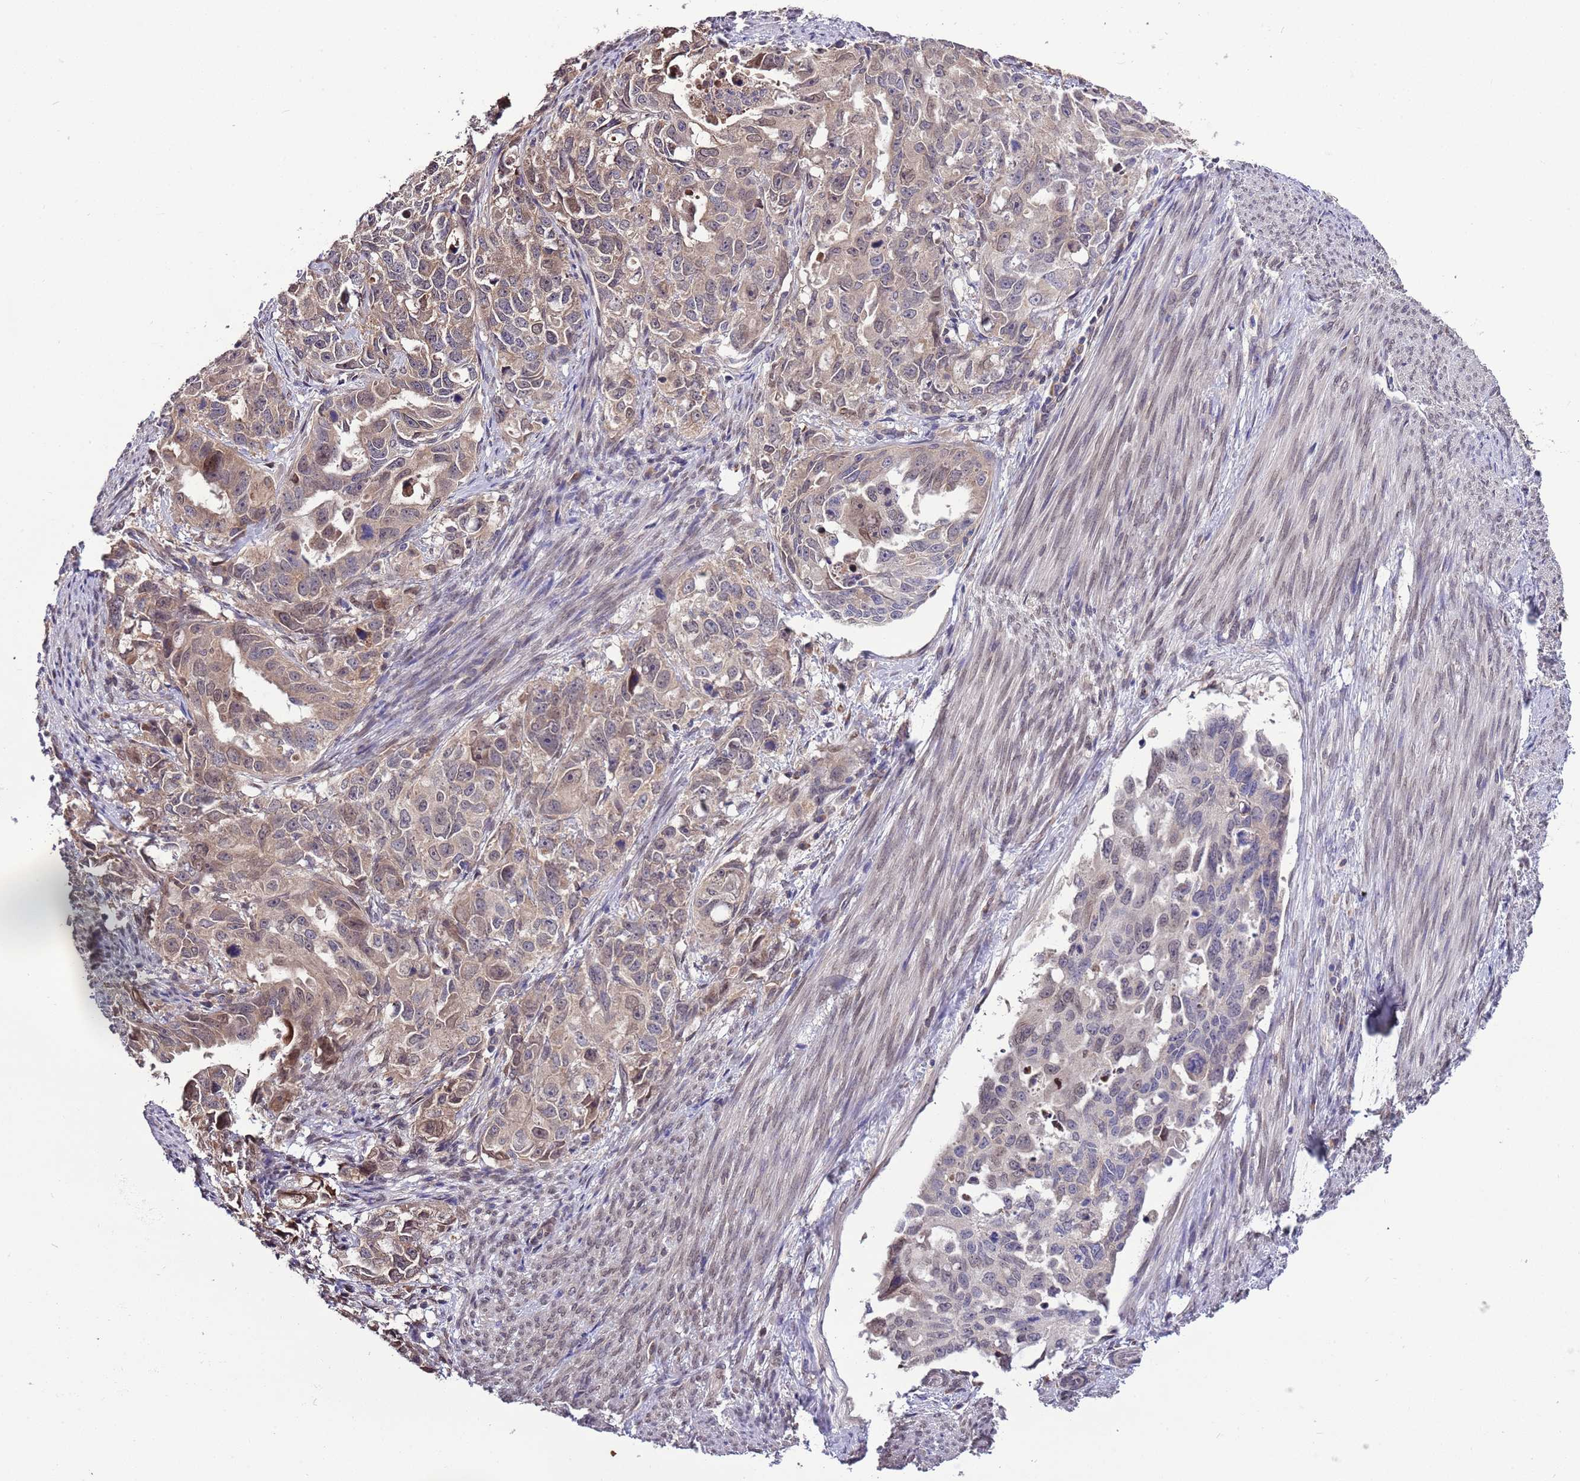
{"staining": {"intensity": "weak", "quantity": "25%-75%", "location": "cytoplasmic/membranous,nuclear"}, "tissue": "endometrial cancer", "cell_type": "Tumor cells", "image_type": "cancer", "snomed": [{"axis": "morphology", "description": "Adenocarcinoma, NOS"}, {"axis": "topography", "description": "Endometrium"}], "caption": "This image demonstrates immunohistochemistry (IHC) staining of human endometrial cancer (adenocarcinoma), with low weak cytoplasmic/membranous and nuclear expression in about 25%-75% of tumor cells.", "gene": "ZNF665", "patient": {"sex": "female", "age": 65}}